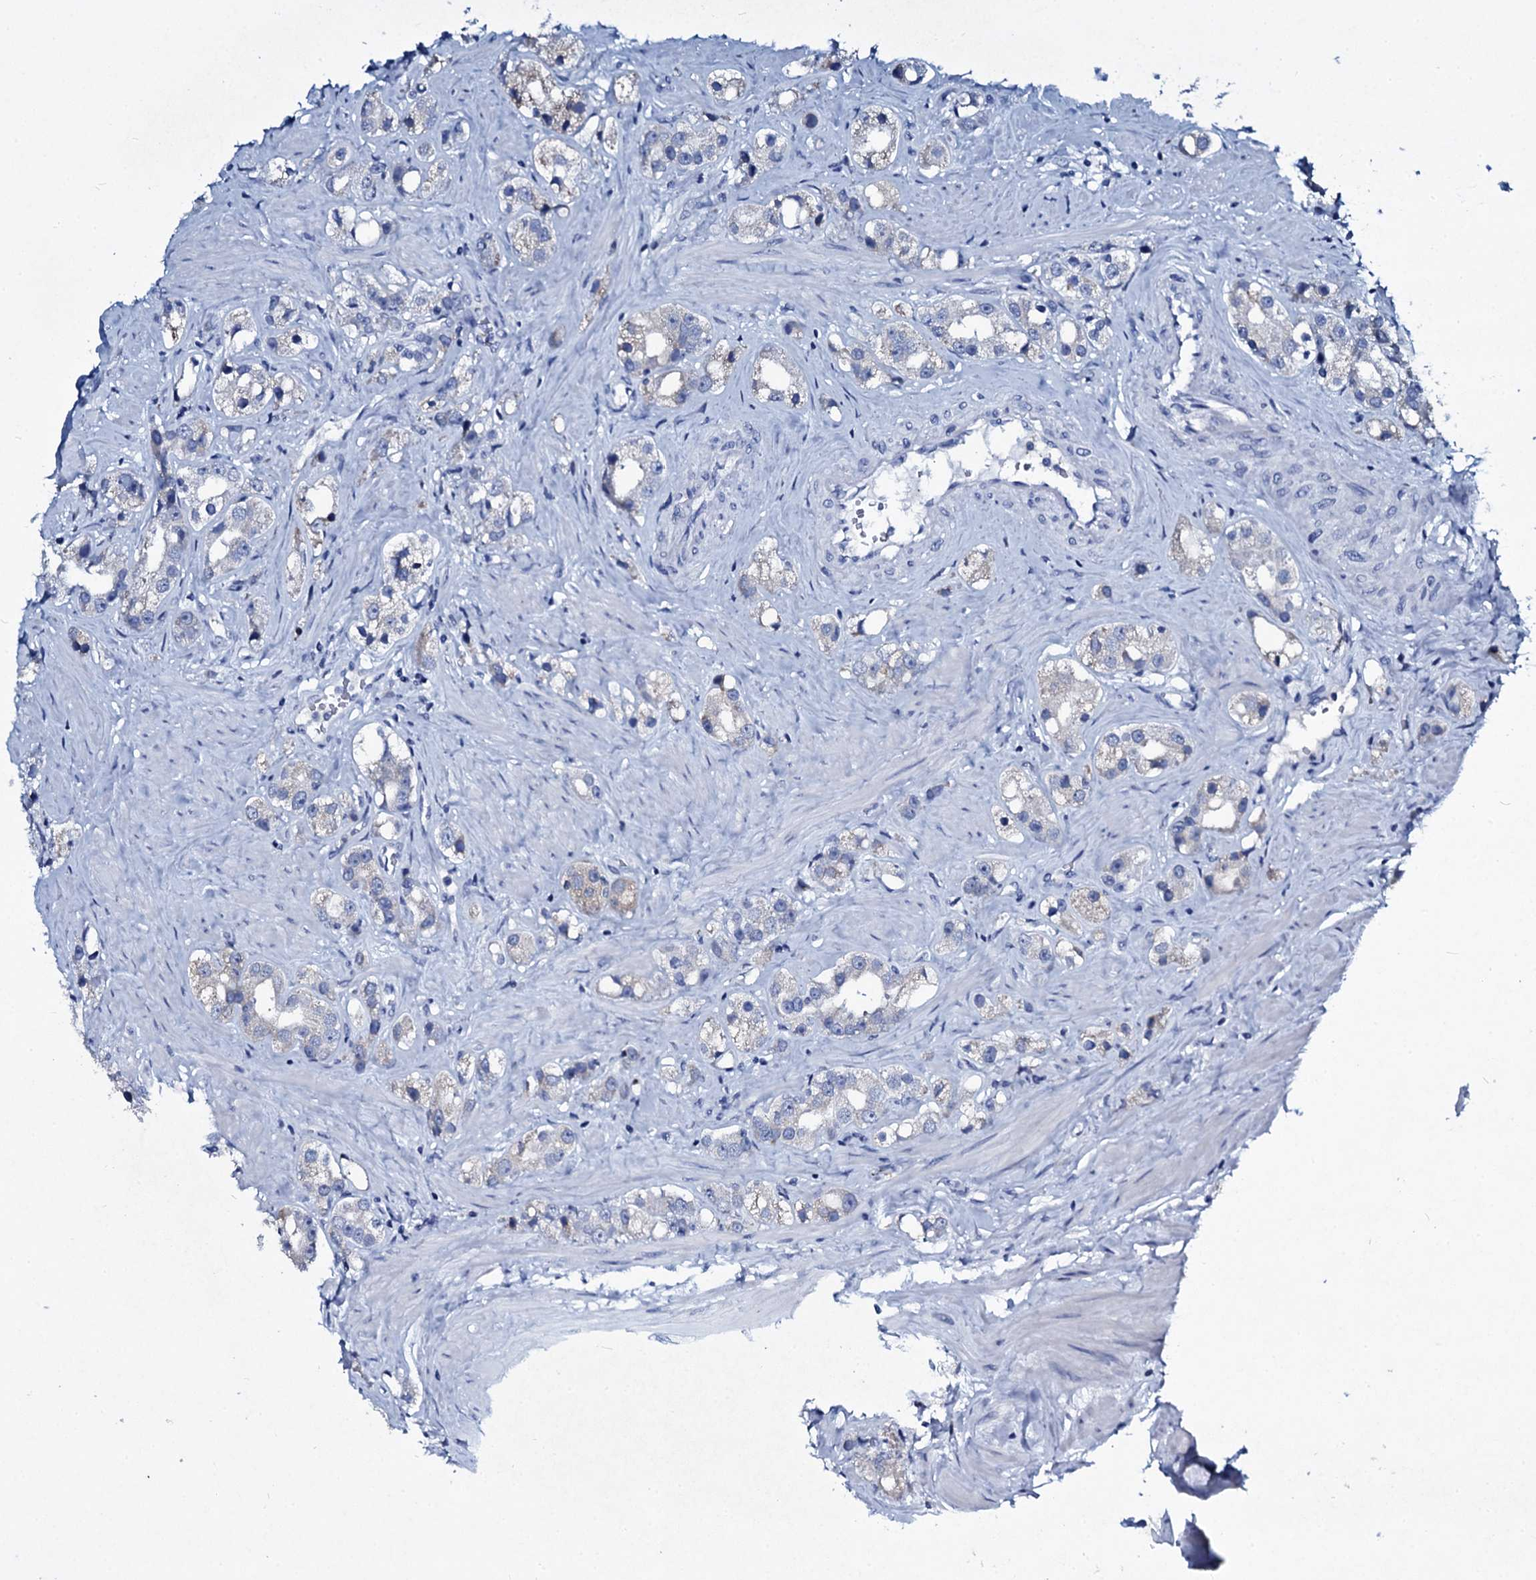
{"staining": {"intensity": "negative", "quantity": "none", "location": "none"}, "tissue": "prostate cancer", "cell_type": "Tumor cells", "image_type": "cancer", "snomed": [{"axis": "morphology", "description": "Adenocarcinoma, NOS"}, {"axis": "topography", "description": "Prostate"}], "caption": "A high-resolution micrograph shows IHC staining of prostate cancer (adenocarcinoma), which exhibits no significant expression in tumor cells.", "gene": "TPGS2", "patient": {"sex": "male", "age": 79}}